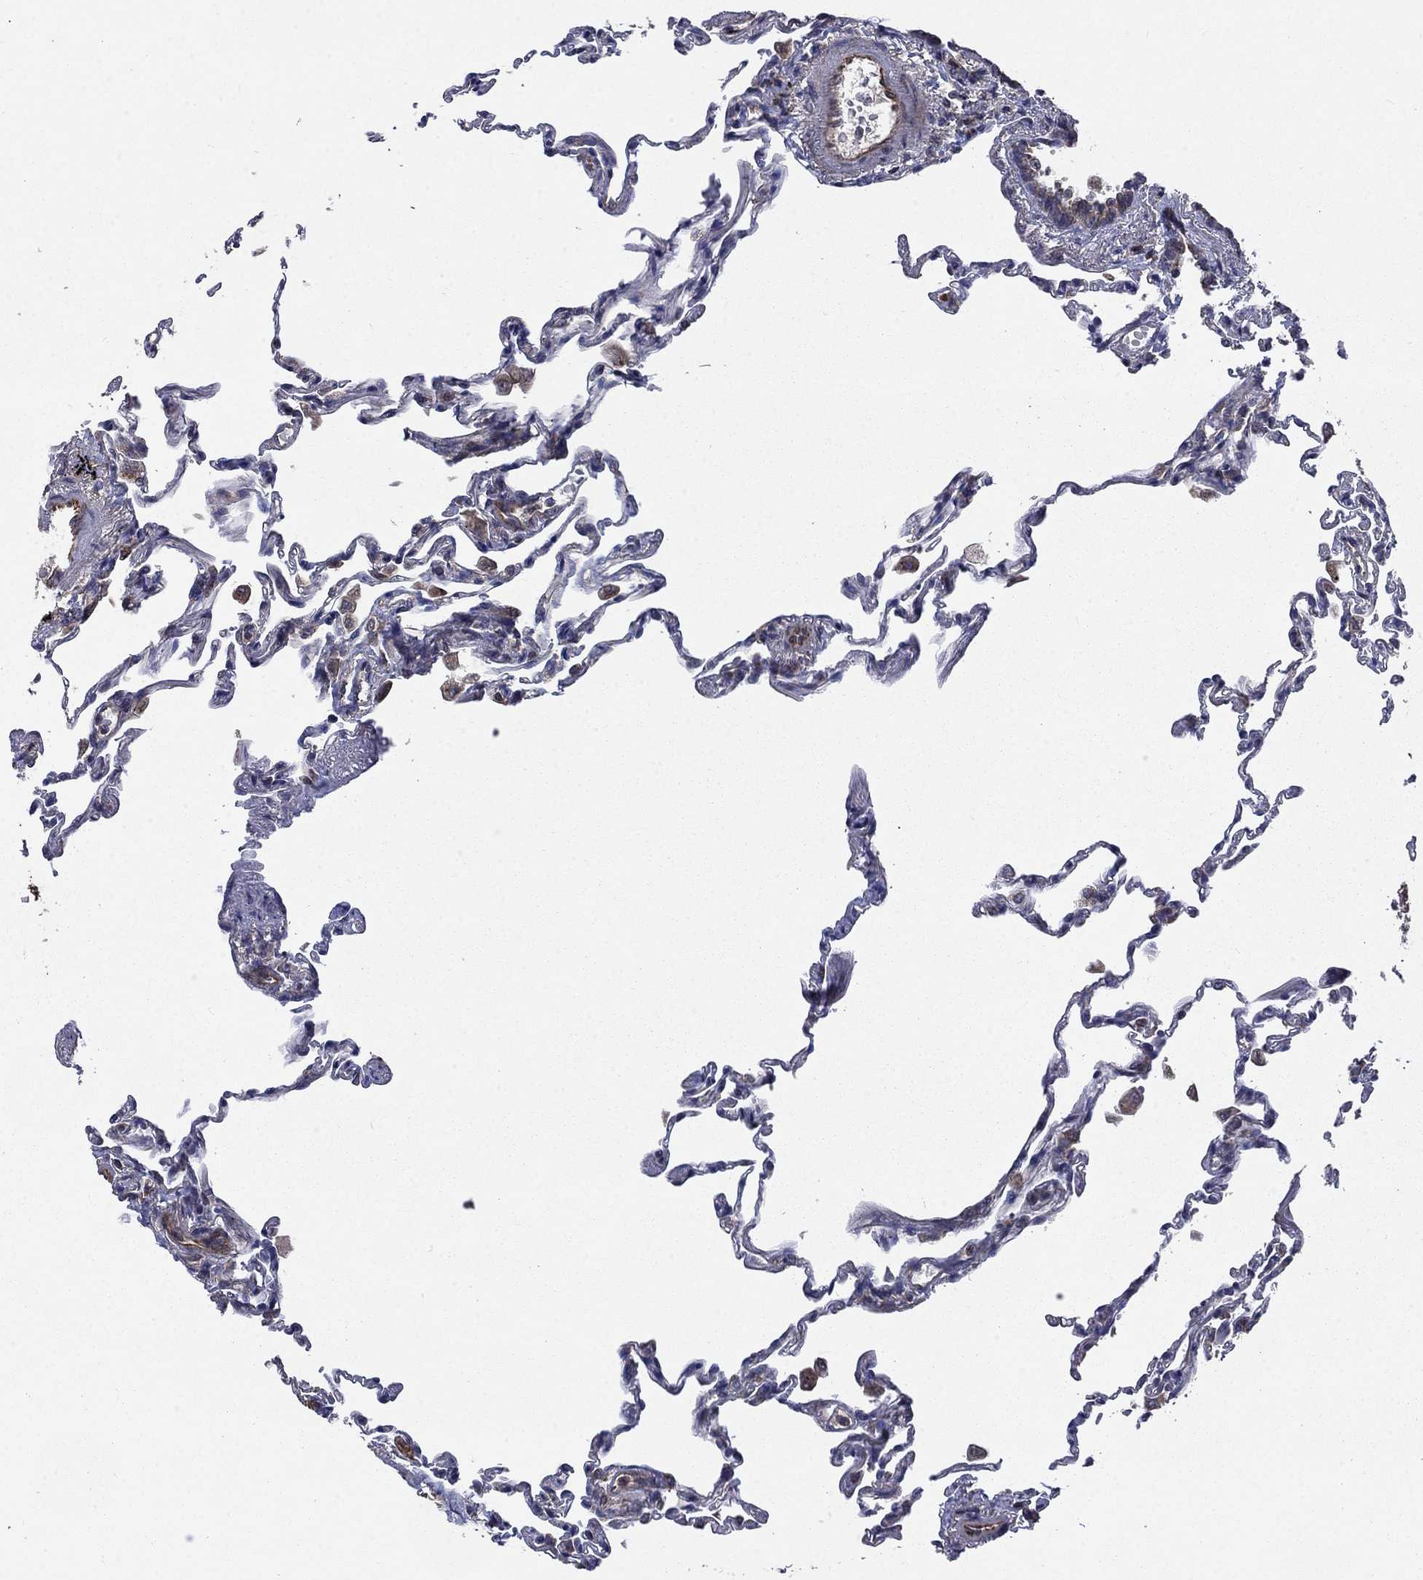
{"staining": {"intensity": "negative", "quantity": "none", "location": "none"}, "tissue": "lung", "cell_type": "Alveolar cells", "image_type": "normal", "snomed": [{"axis": "morphology", "description": "Normal tissue, NOS"}, {"axis": "topography", "description": "Lung"}], "caption": "IHC of benign lung shows no positivity in alveolar cells. Brightfield microscopy of IHC stained with DAB (brown) and hematoxylin (blue), captured at high magnification.", "gene": "NDUFC1", "patient": {"sex": "female", "age": 57}}